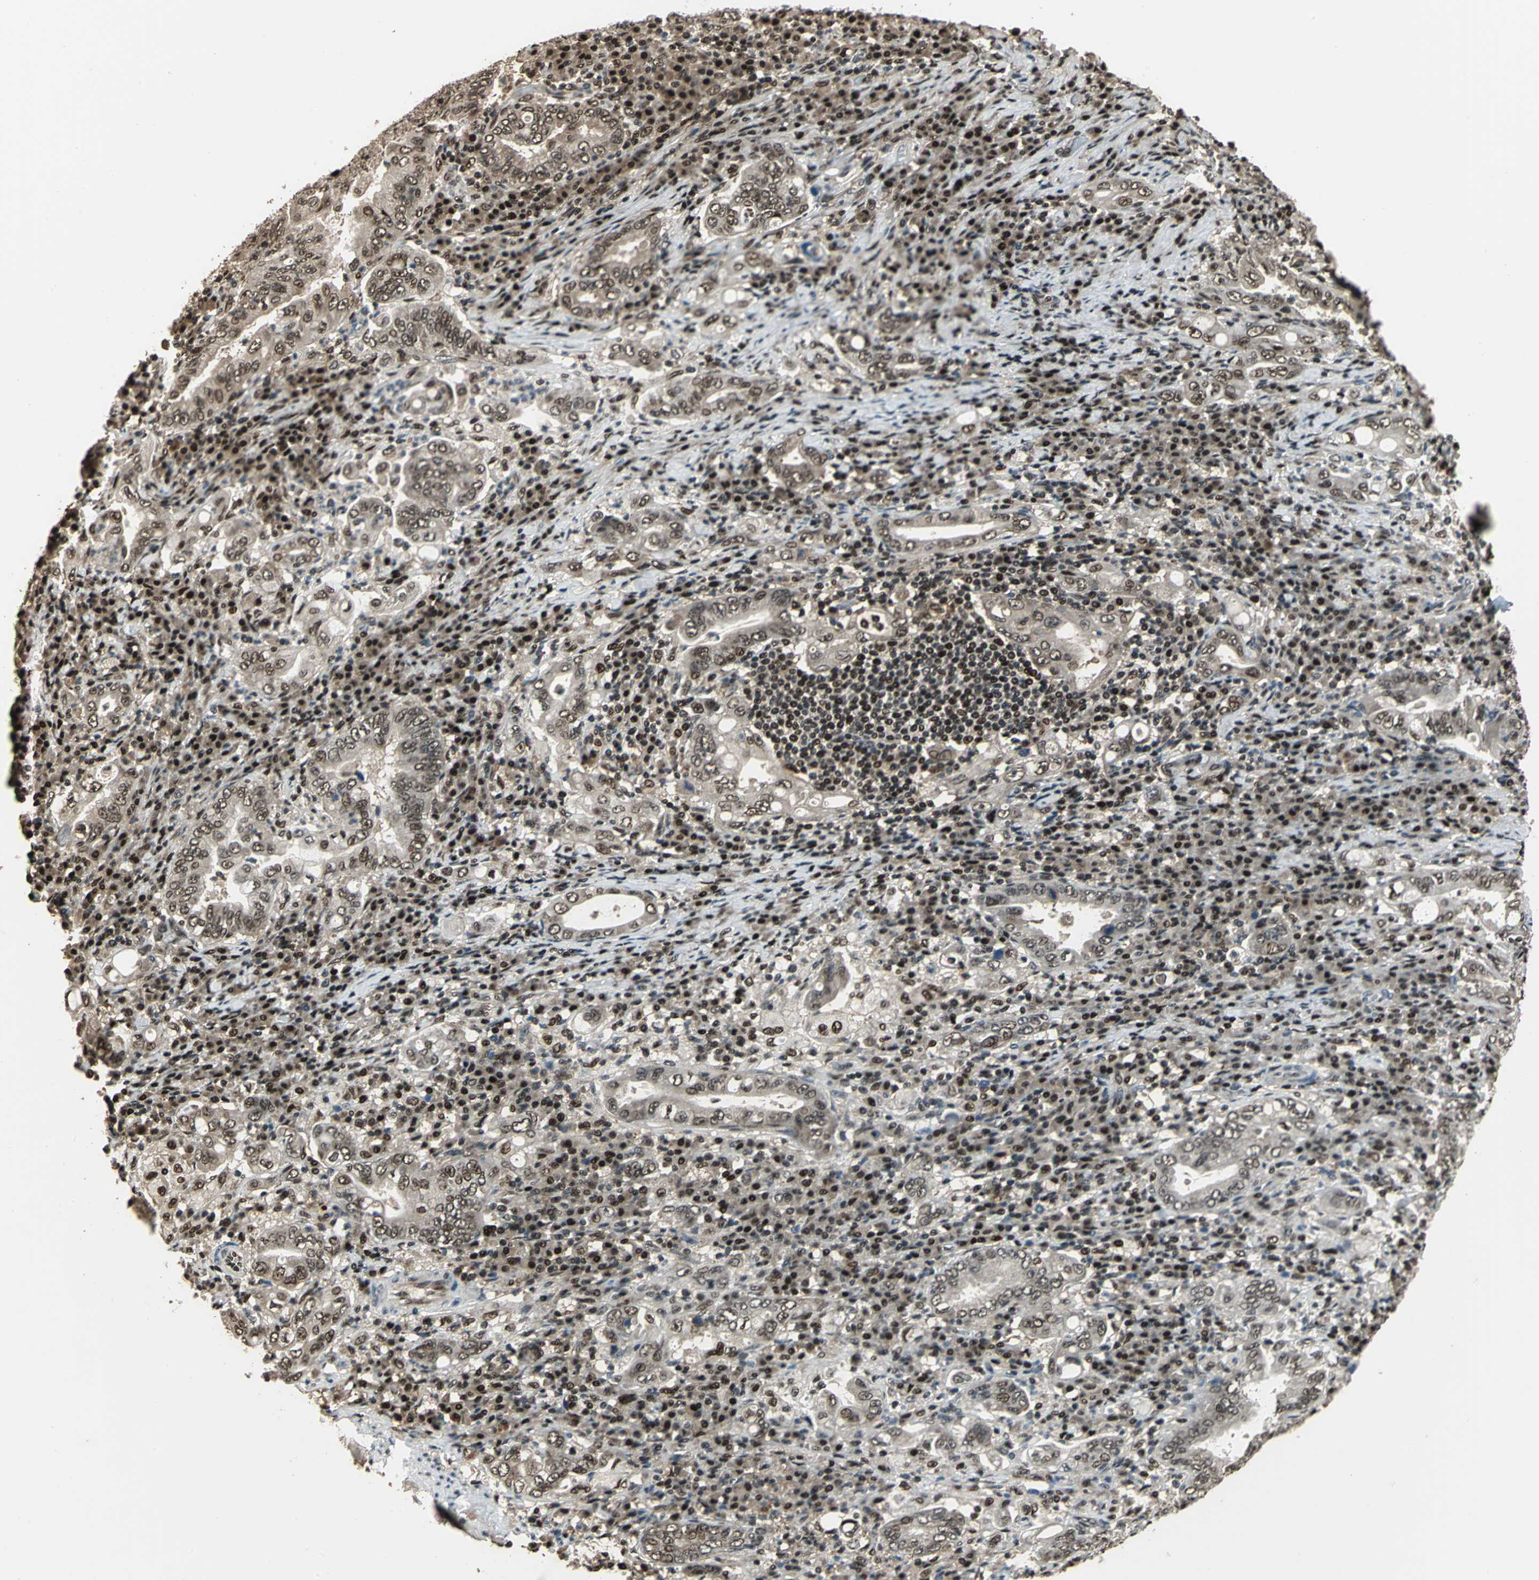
{"staining": {"intensity": "moderate", "quantity": ">75%", "location": "nuclear"}, "tissue": "stomach cancer", "cell_type": "Tumor cells", "image_type": "cancer", "snomed": [{"axis": "morphology", "description": "Normal tissue, NOS"}, {"axis": "morphology", "description": "Adenocarcinoma, NOS"}, {"axis": "topography", "description": "Esophagus"}, {"axis": "topography", "description": "Stomach, upper"}, {"axis": "topography", "description": "Peripheral nerve tissue"}], "caption": "IHC image of human stomach adenocarcinoma stained for a protein (brown), which reveals medium levels of moderate nuclear positivity in approximately >75% of tumor cells.", "gene": "MIS18BP1", "patient": {"sex": "male", "age": 62}}